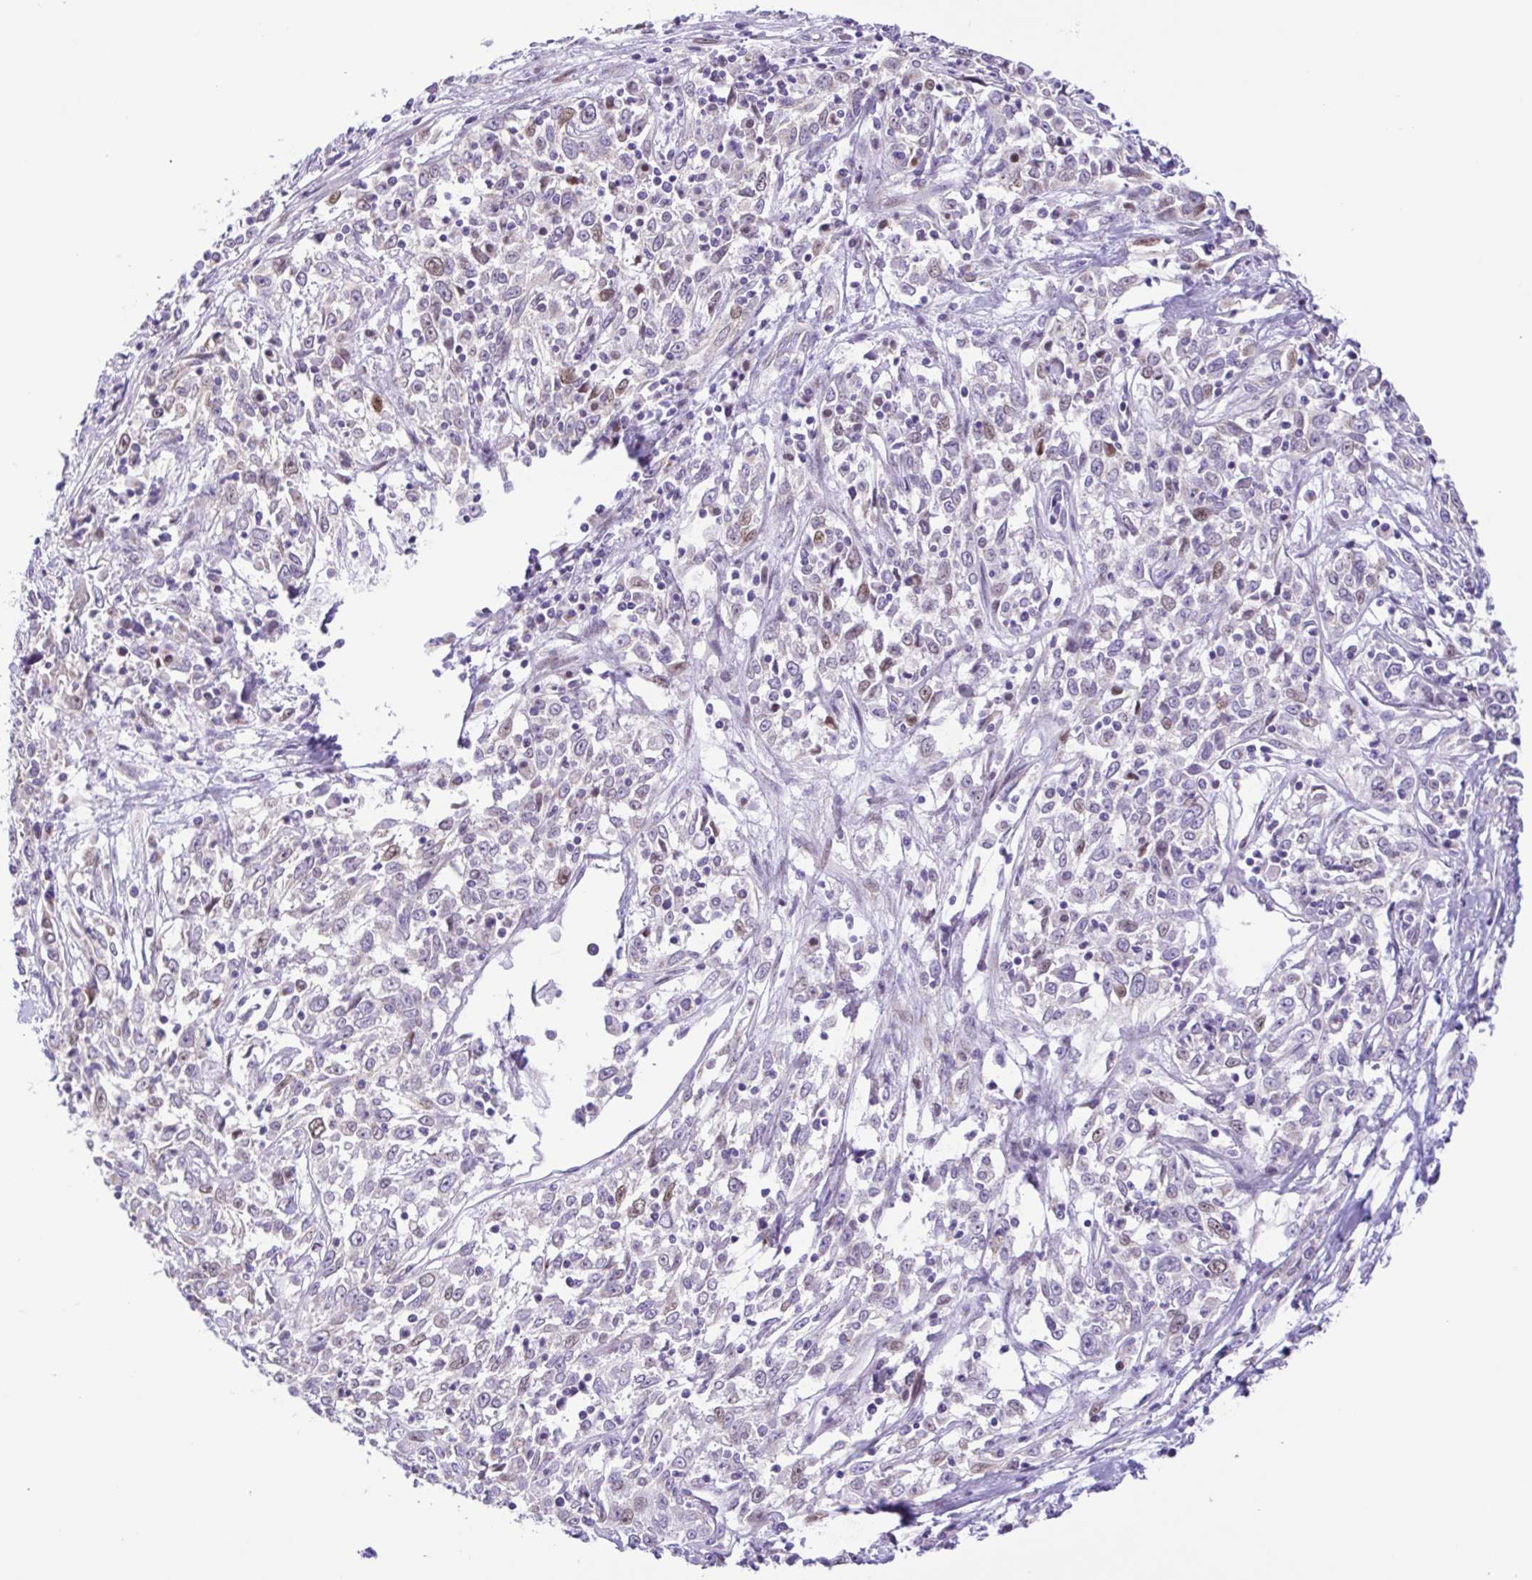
{"staining": {"intensity": "negative", "quantity": "none", "location": "none"}, "tissue": "cervical cancer", "cell_type": "Tumor cells", "image_type": "cancer", "snomed": [{"axis": "morphology", "description": "Adenocarcinoma, NOS"}, {"axis": "topography", "description": "Cervix"}], "caption": "High power microscopy photomicrograph of an immunohistochemistry (IHC) photomicrograph of cervical cancer, revealing no significant staining in tumor cells. The staining is performed using DAB brown chromogen with nuclei counter-stained in using hematoxylin.", "gene": "TGM3", "patient": {"sex": "female", "age": 40}}